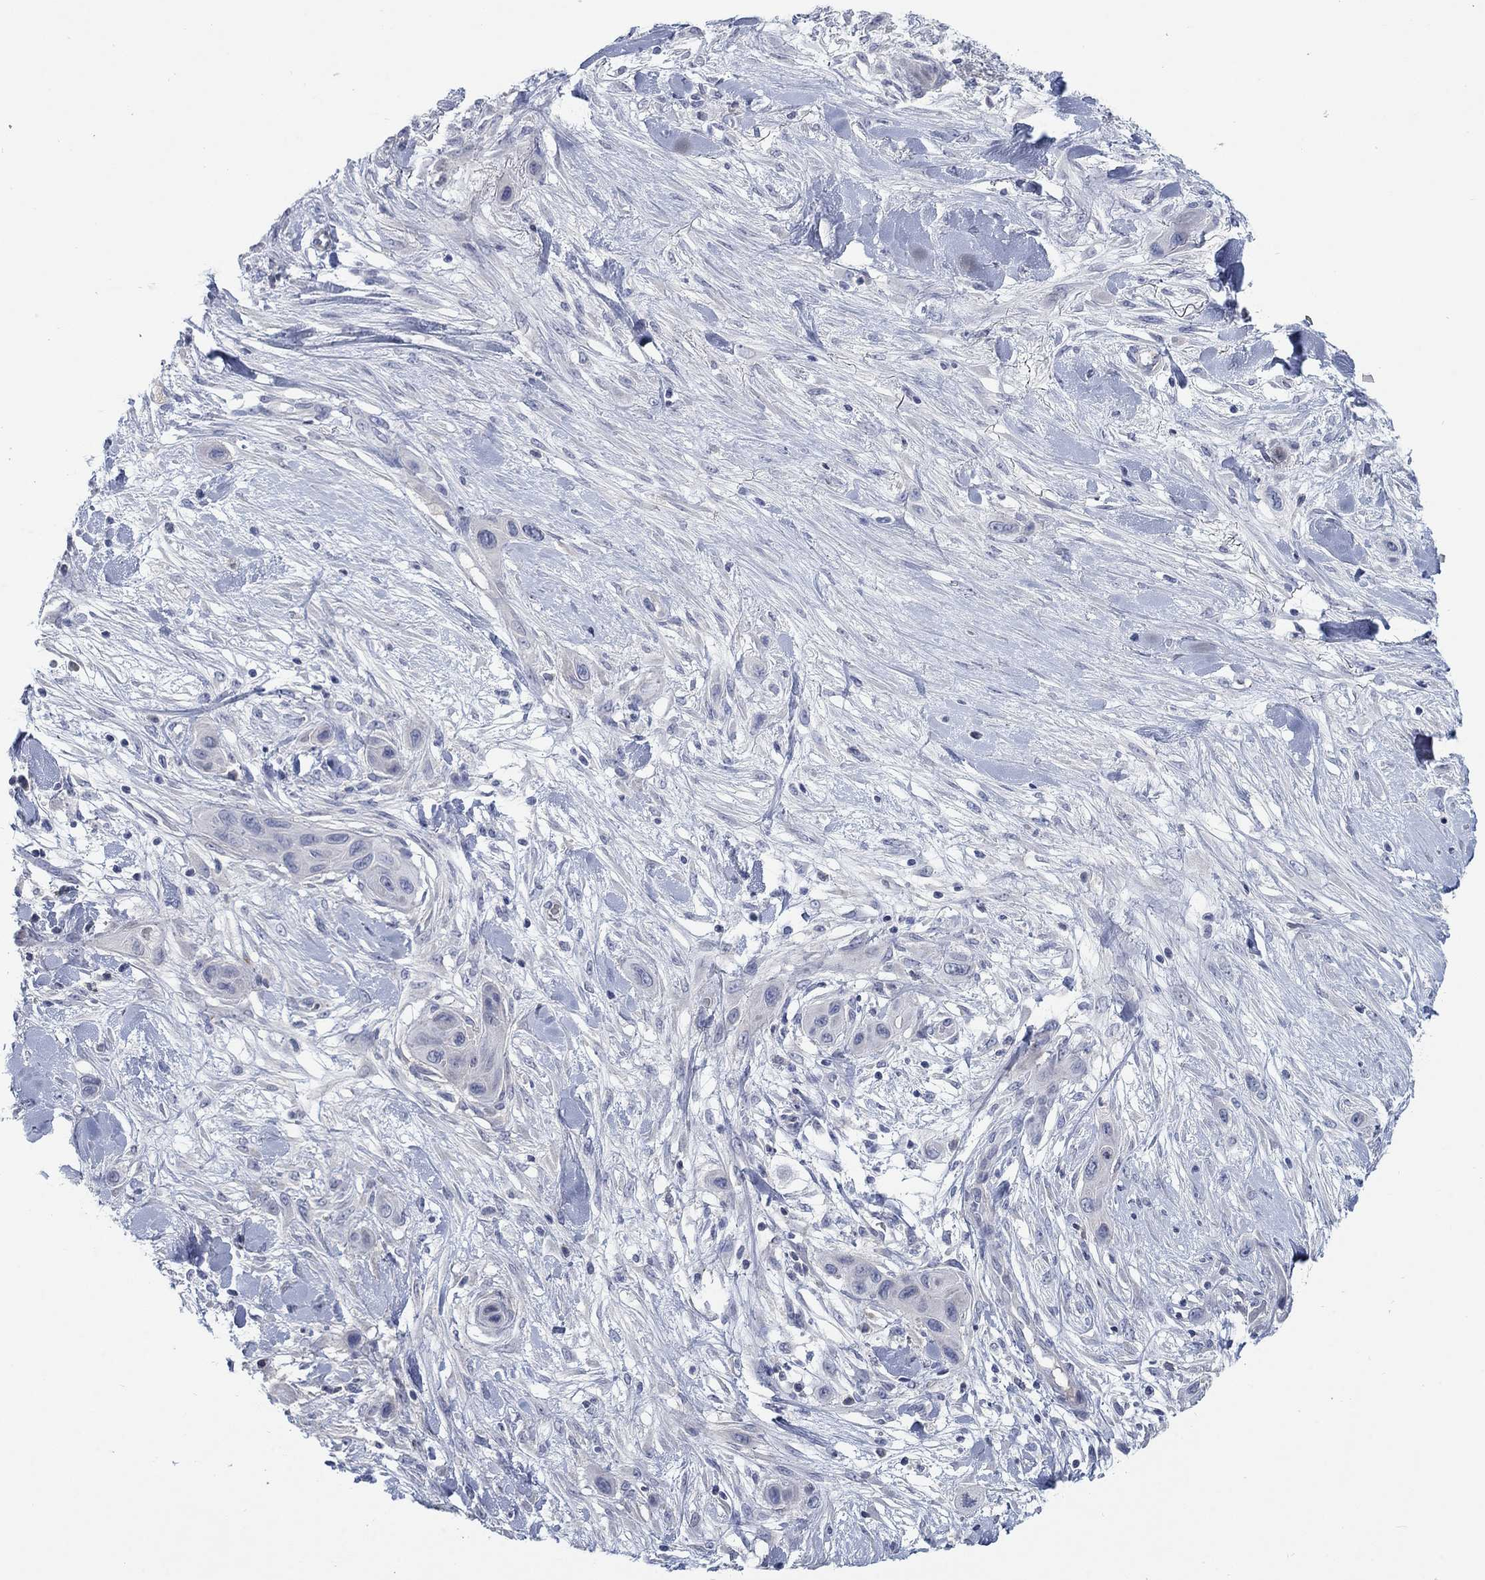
{"staining": {"intensity": "negative", "quantity": "none", "location": "none"}, "tissue": "skin cancer", "cell_type": "Tumor cells", "image_type": "cancer", "snomed": [{"axis": "morphology", "description": "Squamous cell carcinoma, NOS"}, {"axis": "topography", "description": "Skin"}], "caption": "The IHC image has no significant staining in tumor cells of skin squamous cell carcinoma tissue.", "gene": "TMEM249", "patient": {"sex": "male", "age": 79}}